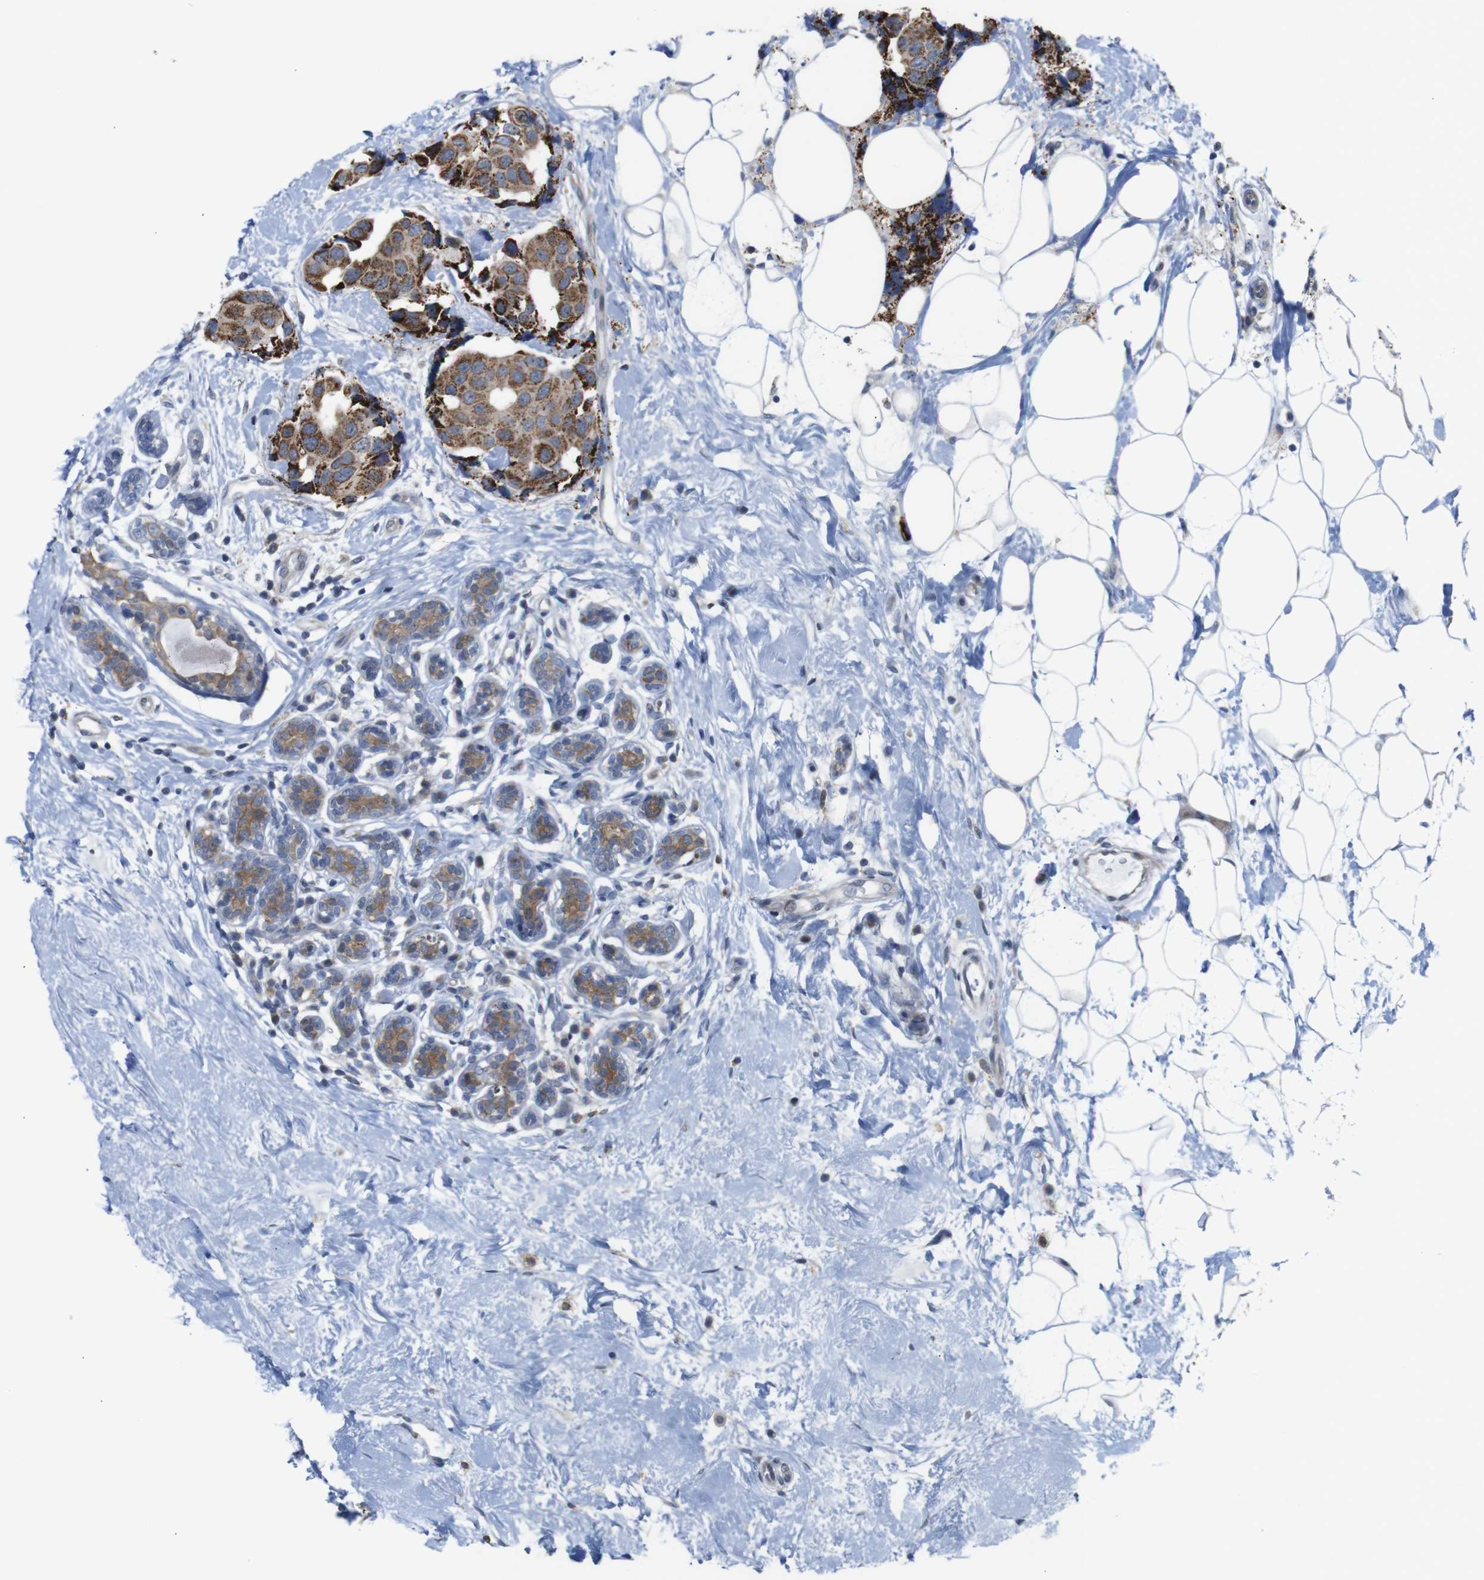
{"staining": {"intensity": "strong", "quantity": ">75%", "location": "cytoplasmic/membranous"}, "tissue": "breast cancer", "cell_type": "Tumor cells", "image_type": "cancer", "snomed": [{"axis": "morphology", "description": "Normal tissue, NOS"}, {"axis": "morphology", "description": "Duct carcinoma"}, {"axis": "topography", "description": "Breast"}], "caption": "DAB (3,3'-diaminobenzidine) immunohistochemical staining of breast invasive ductal carcinoma reveals strong cytoplasmic/membranous protein expression in approximately >75% of tumor cells.", "gene": "ATP7B", "patient": {"sex": "female", "age": 39}}